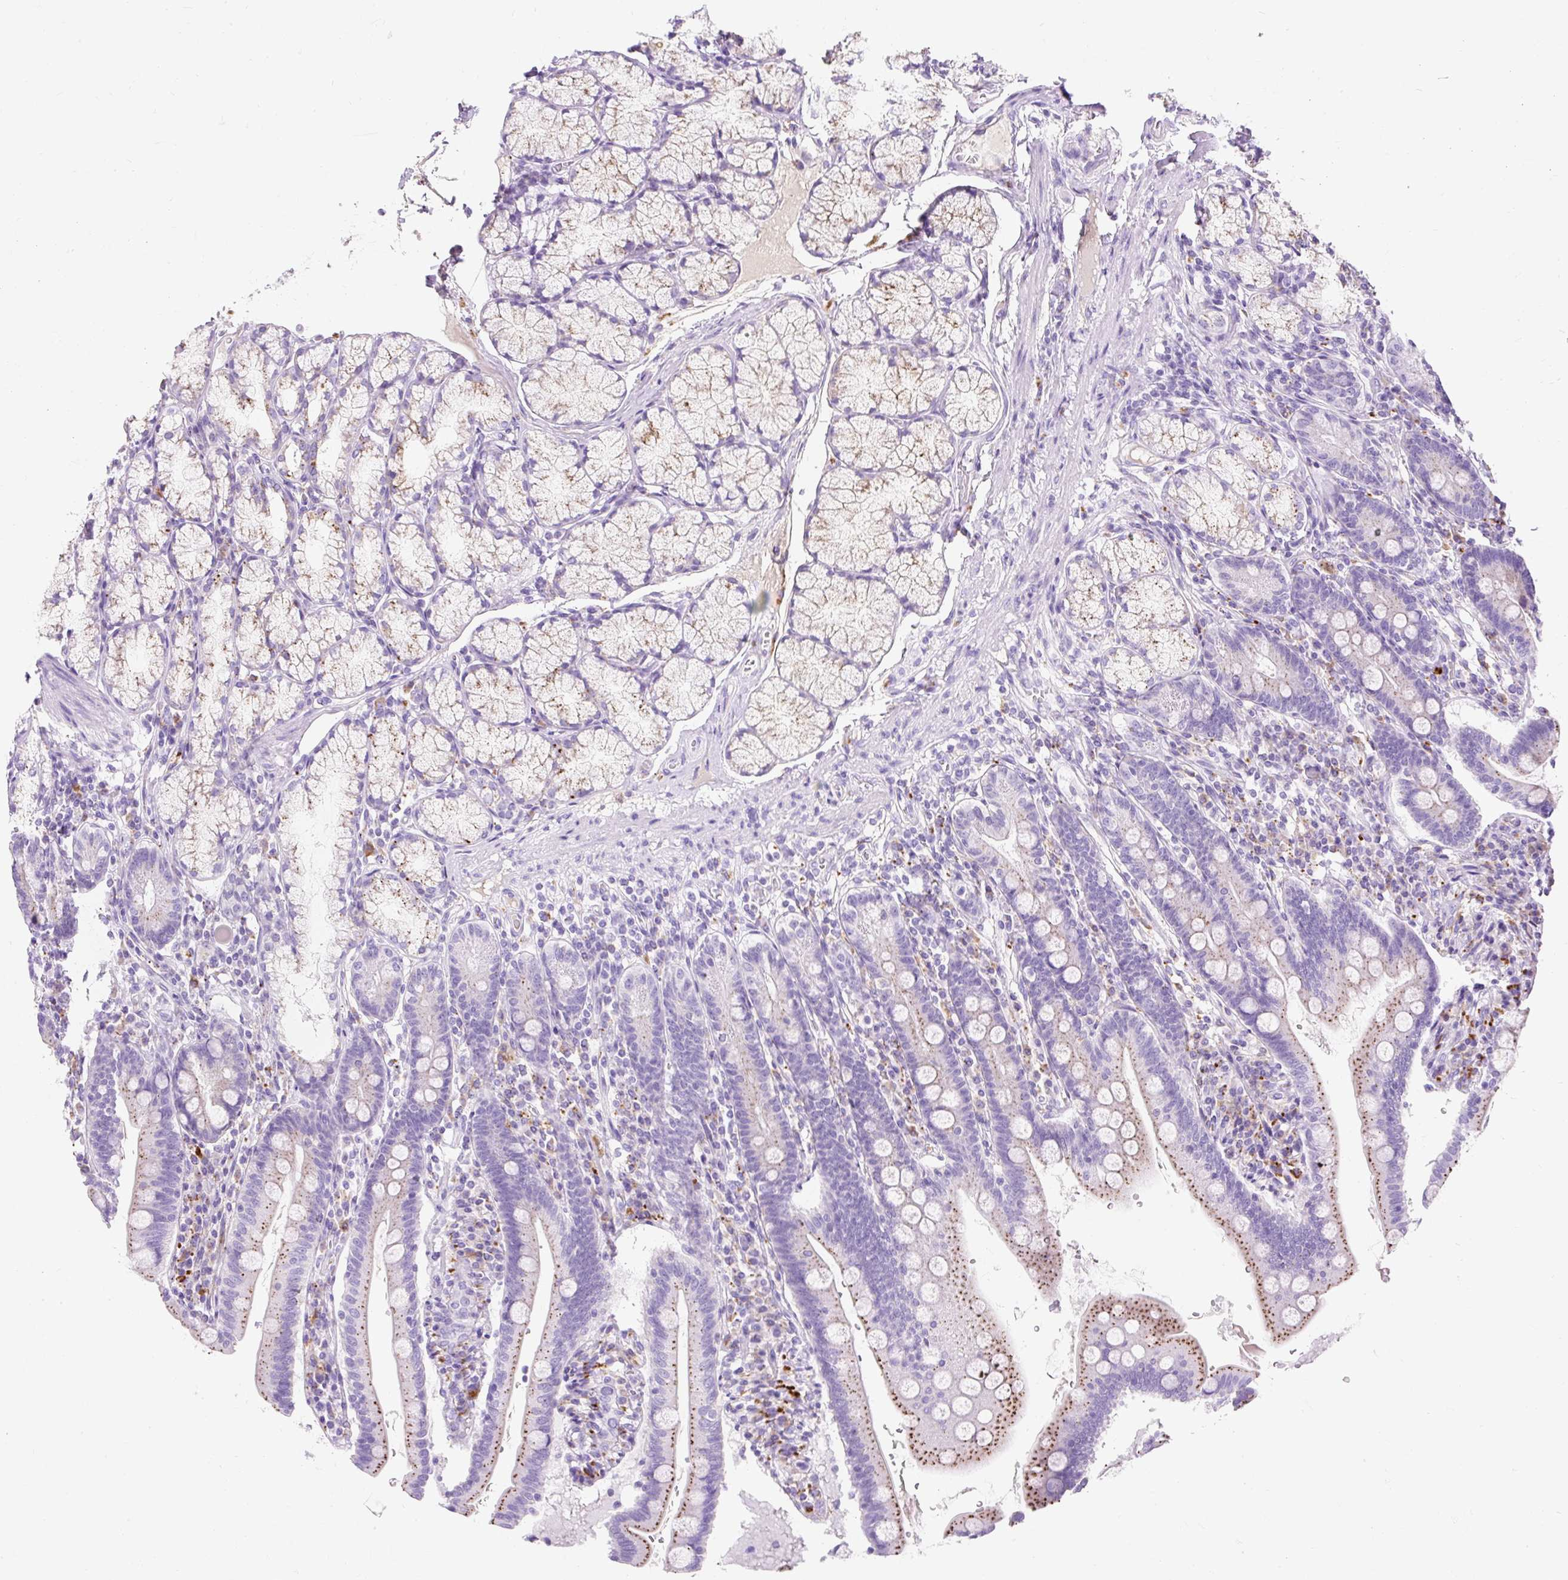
{"staining": {"intensity": "moderate", "quantity": "25%-75%", "location": "cytoplasmic/membranous"}, "tissue": "duodenum", "cell_type": "Glandular cells", "image_type": "normal", "snomed": [{"axis": "morphology", "description": "Normal tissue, NOS"}, {"axis": "topography", "description": "Duodenum"}], "caption": "This is a micrograph of IHC staining of unremarkable duodenum, which shows moderate positivity in the cytoplasmic/membranous of glandular cells.", "gene": "HEXB", "patient": {"sex": "female", "age": 67}}